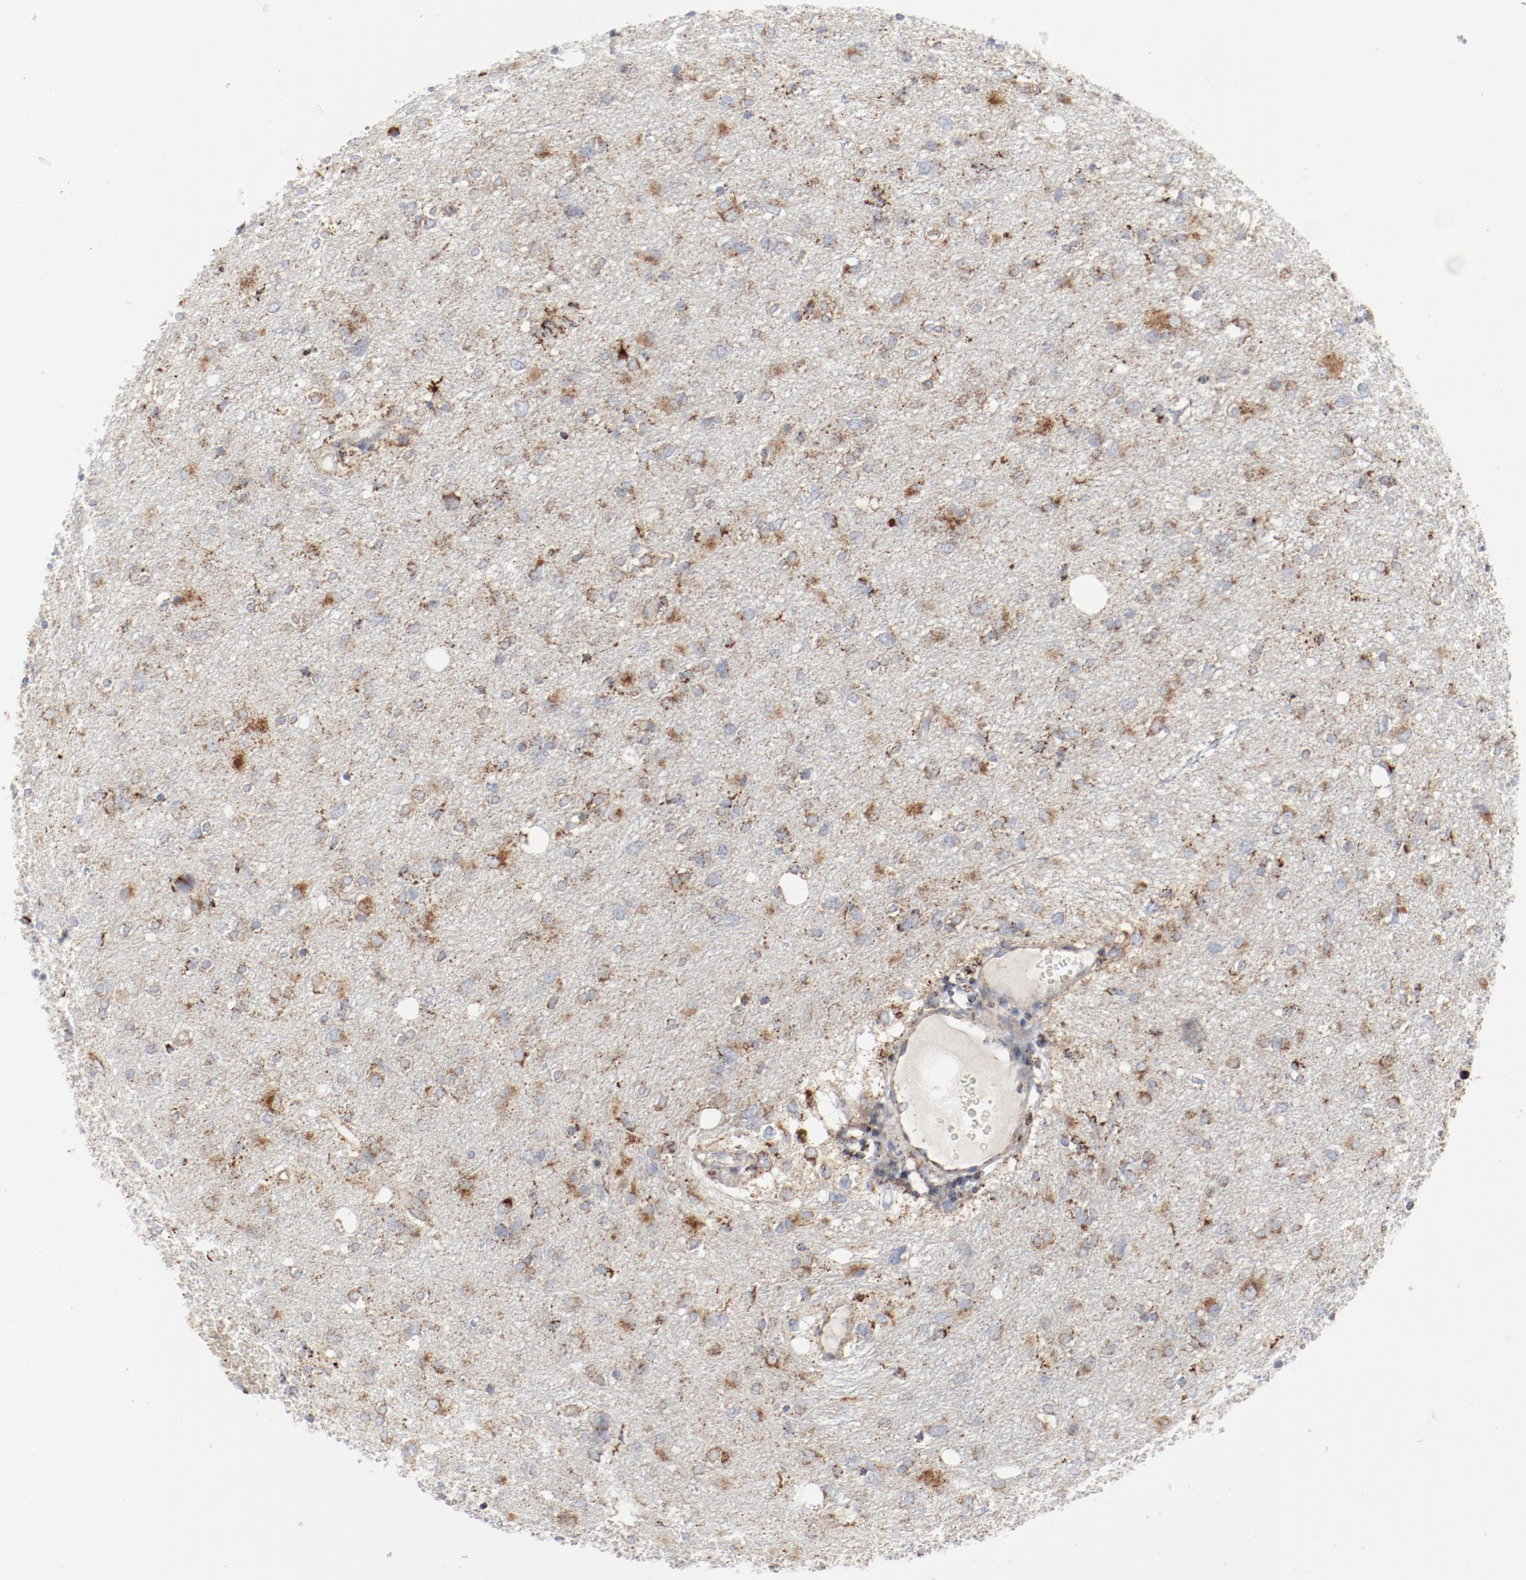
{"staining": {"intensity": "moderate", "quantity": "25%-75%", "location": "cytoplasmic/membranous"}, "tissue": "glioma", "cell_type": "Tumor cells", "image_type": "cancer", "snomed": [{"axis": "morphology", "description": "Glioma, malignant, High grade"}, {"axis": "topography", "description": "Brain"}], "caption": "A brown stain labels moderate cytoplasmic/membranous positivity of a protein in human glioma tumor cells.", "gene": "SETD3", "patient": {"sex": "female", "age": 59}}